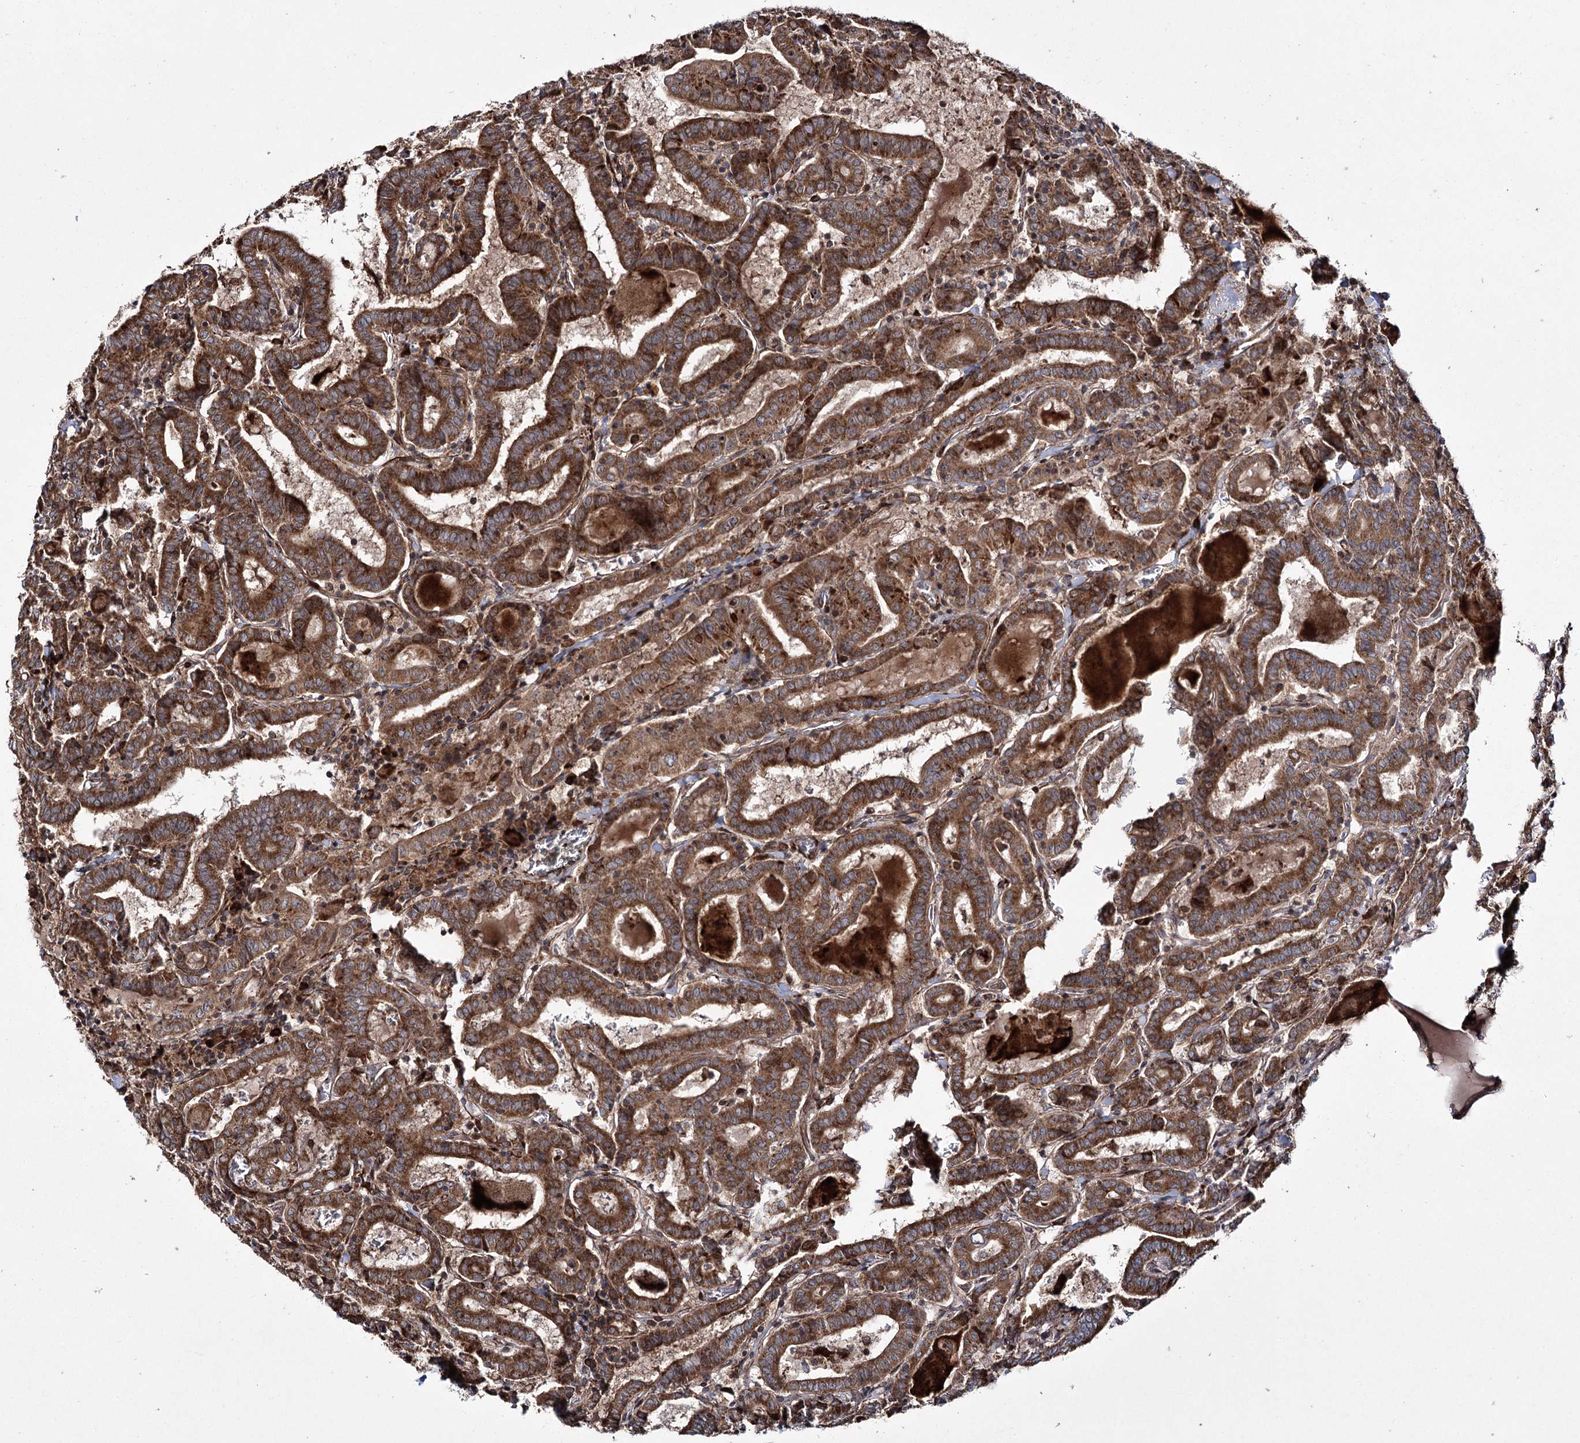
{"staining": {"intensity": "strong", "quantity": ">75%", "location": "cytoplasmic/membranous"}, "tissue": "thyroid cancer", "cell_type": "Tumor cells", "image_type": "cancer", "snomed": [{"axis": "morphology", "description": "Papillary adenocarcinoma, NOS"}, {"axis": "topography", "description": "Thyroid gland"}], "caption": "A photomicrograph of human thyroid papillary adenocarcinoma stained for a protein shows strong cytoplasmic/membranous brown staining in tumor cells.", "gene": "HECTD2", "patient": {"sex": "female", "age": 72}}